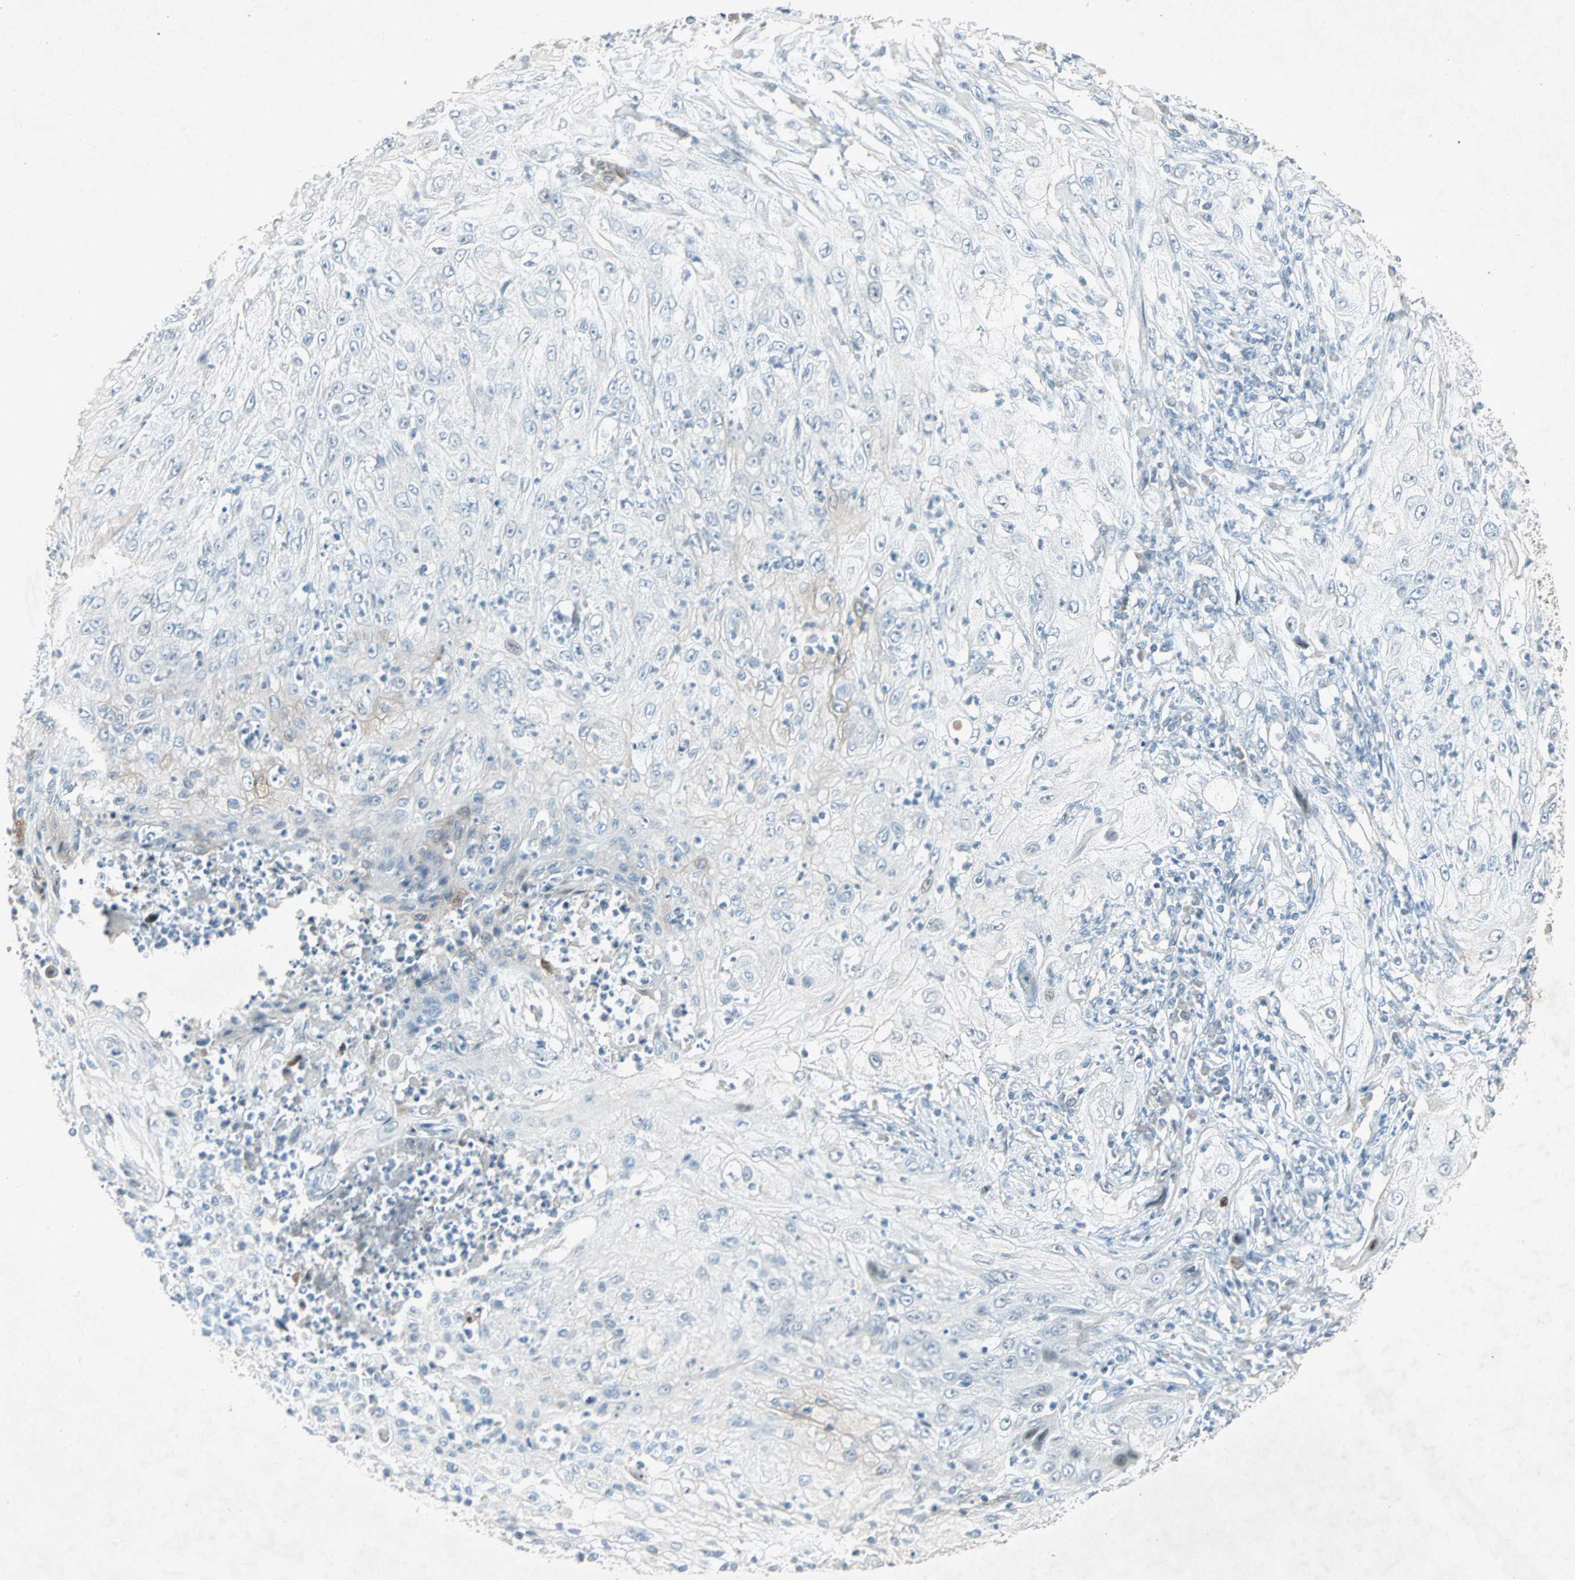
{"staining": {"intensity": "negative", "quantity": "none", "location": "none"}, "tissue": "lung cancer", "cell_type": "Tumor cells", "image_type": "cancer", "snomed": [{"axis": "morphology", "description": "Inflammation, NOS"}, {"axis": "morphology", "description": "Squamous cell carcinoma, NOS"}, {"axis": "topography", "description": "Lymph node"}, {"axis": "topography", "description": "Soft tissue"}, {"axis": "topography", "description": "Lung"}], "caption": "The histopathology image shows no staining of tumor cells in lung cancer. (DAB (3,3'-diaminobenzidine) immunohistochemistry (IHC) visualized using brightfield microscopy, high magnification).", "gene": "LANCL3", "patient": {"sex": "male", "age": 66}}